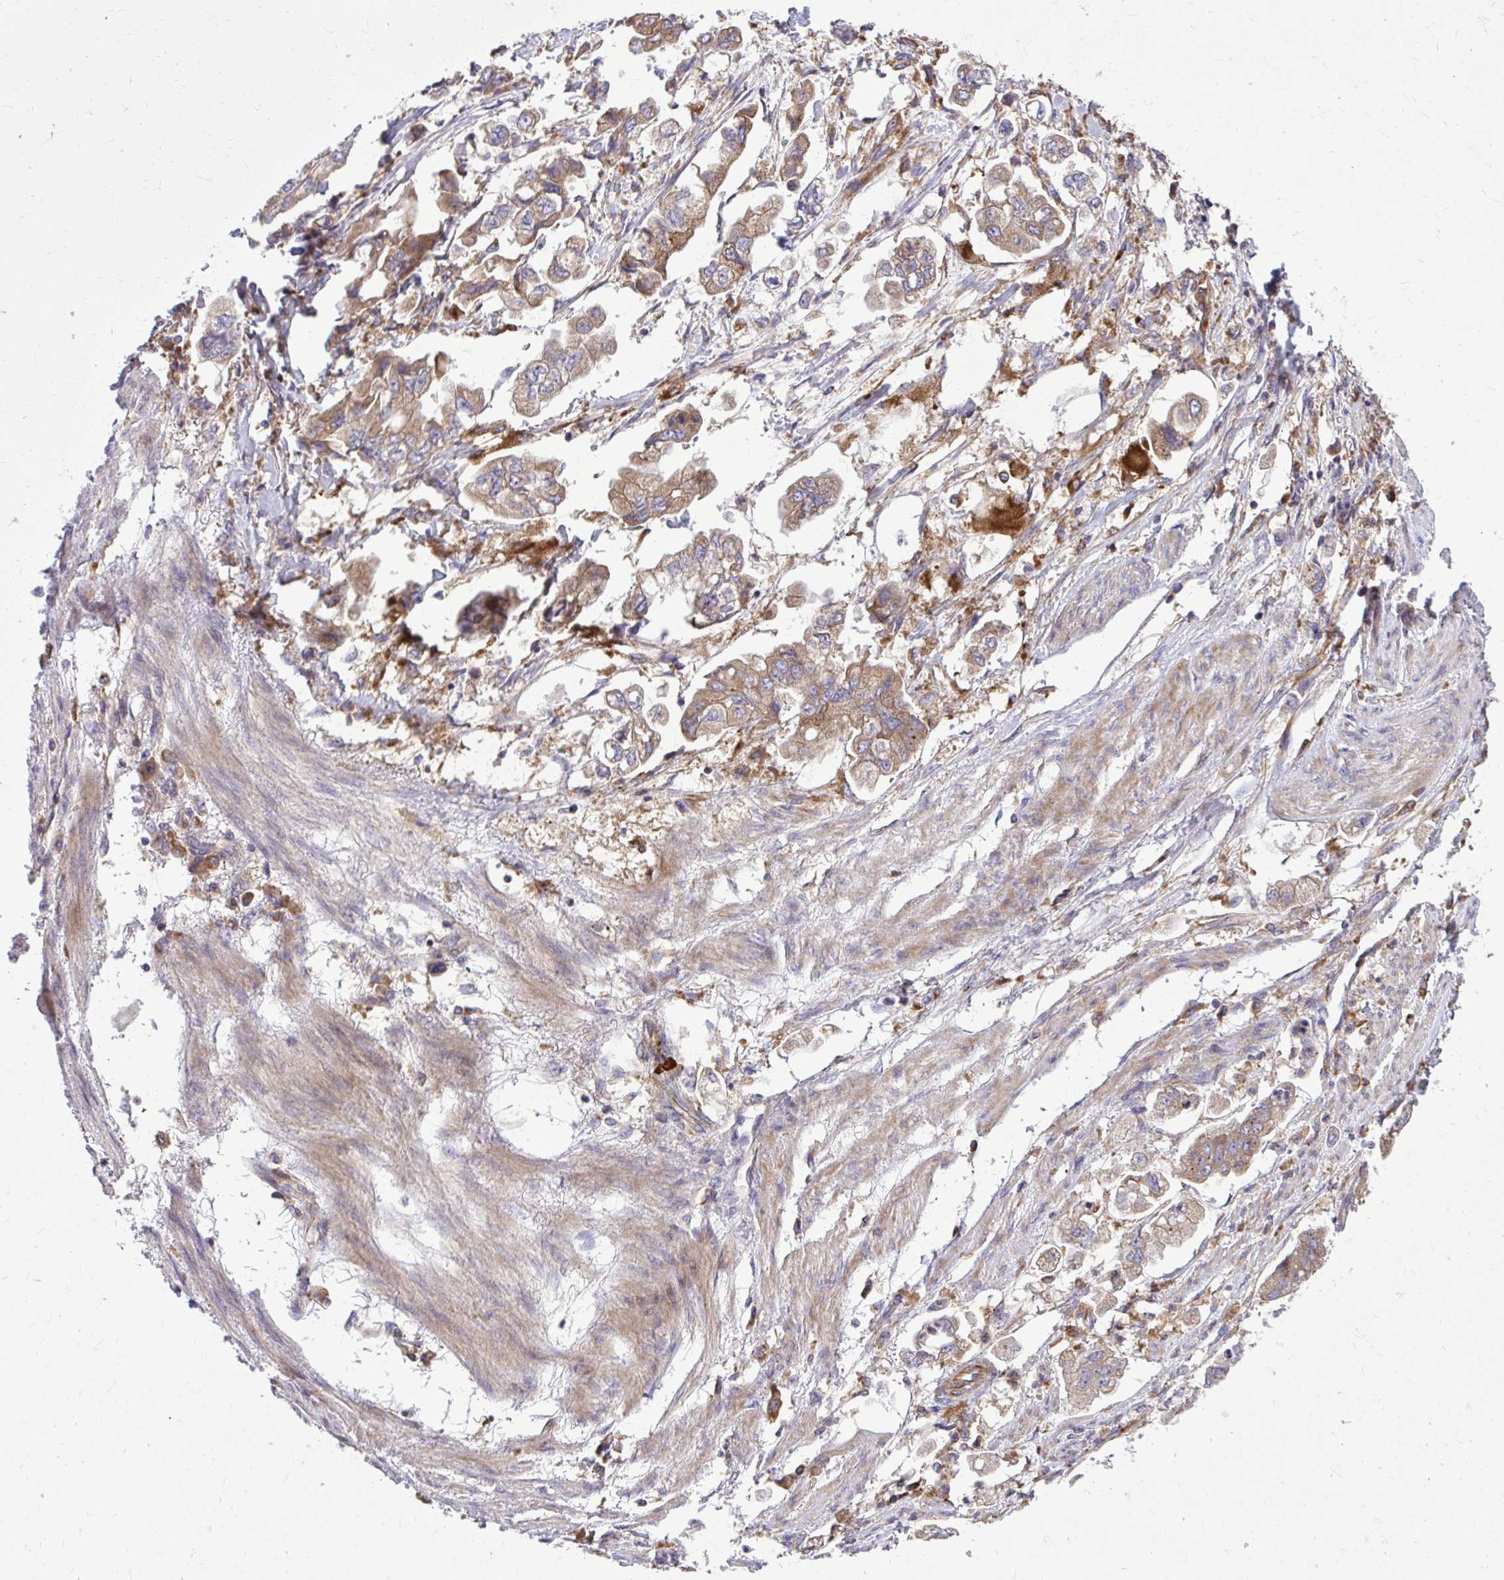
{"staining": {"intensity": "weak", "quantity": ">75%", "location": "cytoplasmic/membranous"}, "tissue": "stomach cancer", "cell_type": "Tumor cells", "image_type": "cancer", "snomed": [{"axis": "morphology", "description": "Adenocarcinoma, NOS"}, {"axis": "topography", "description": "Stomach"}], "caption": "This histopathology image shows immunohistochemistry staining of human stomach adenocarcinoma, with low weak cytoplasmic/membranous positivity in approximately >75% of tumor cells.", "gene": "PAIP2", "patient": {"sex": "male", "age": 62}}